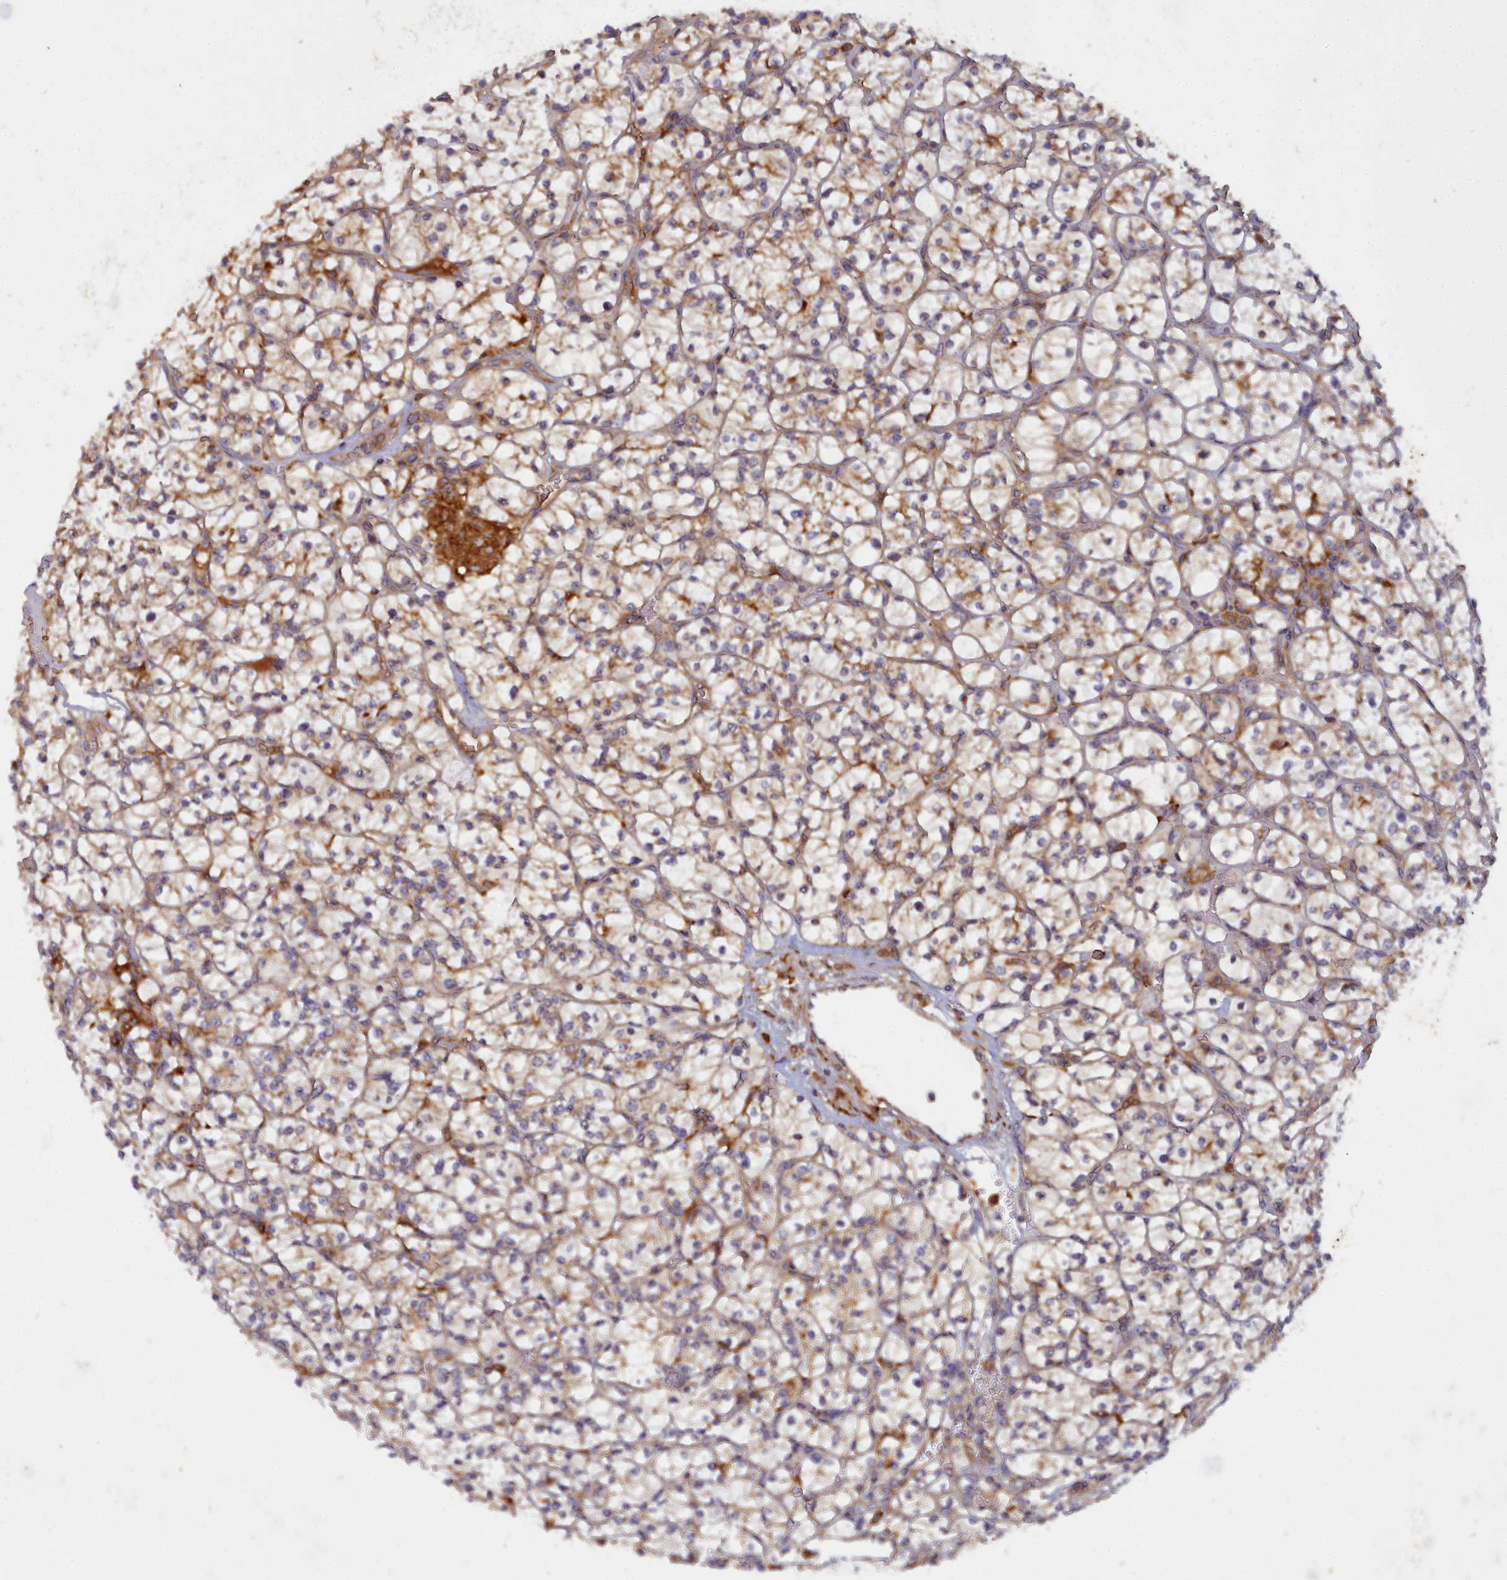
{"staining": {"intensity": "moderate", "quantity": "25%-75%", "location": "cytoplasmic/membranous"}, "tissue": "renal cancer", "cell_type": "Tumor cells", "image_type": "cancer", "snomed": [{"axis": "morphology", "description": "Adenocarcinoma, NOS"}, {"axis": "topography", "description": "Kidney"}], "caption": "This is a histology image of immunohistochemistry staining of renal cancer (adenocarcinoma), which shows moderate positivity in the cytoplasmic/membranous of tumor cells.", "gene": "CCDC167", "patient": {"sex": "female", "age": 64}}